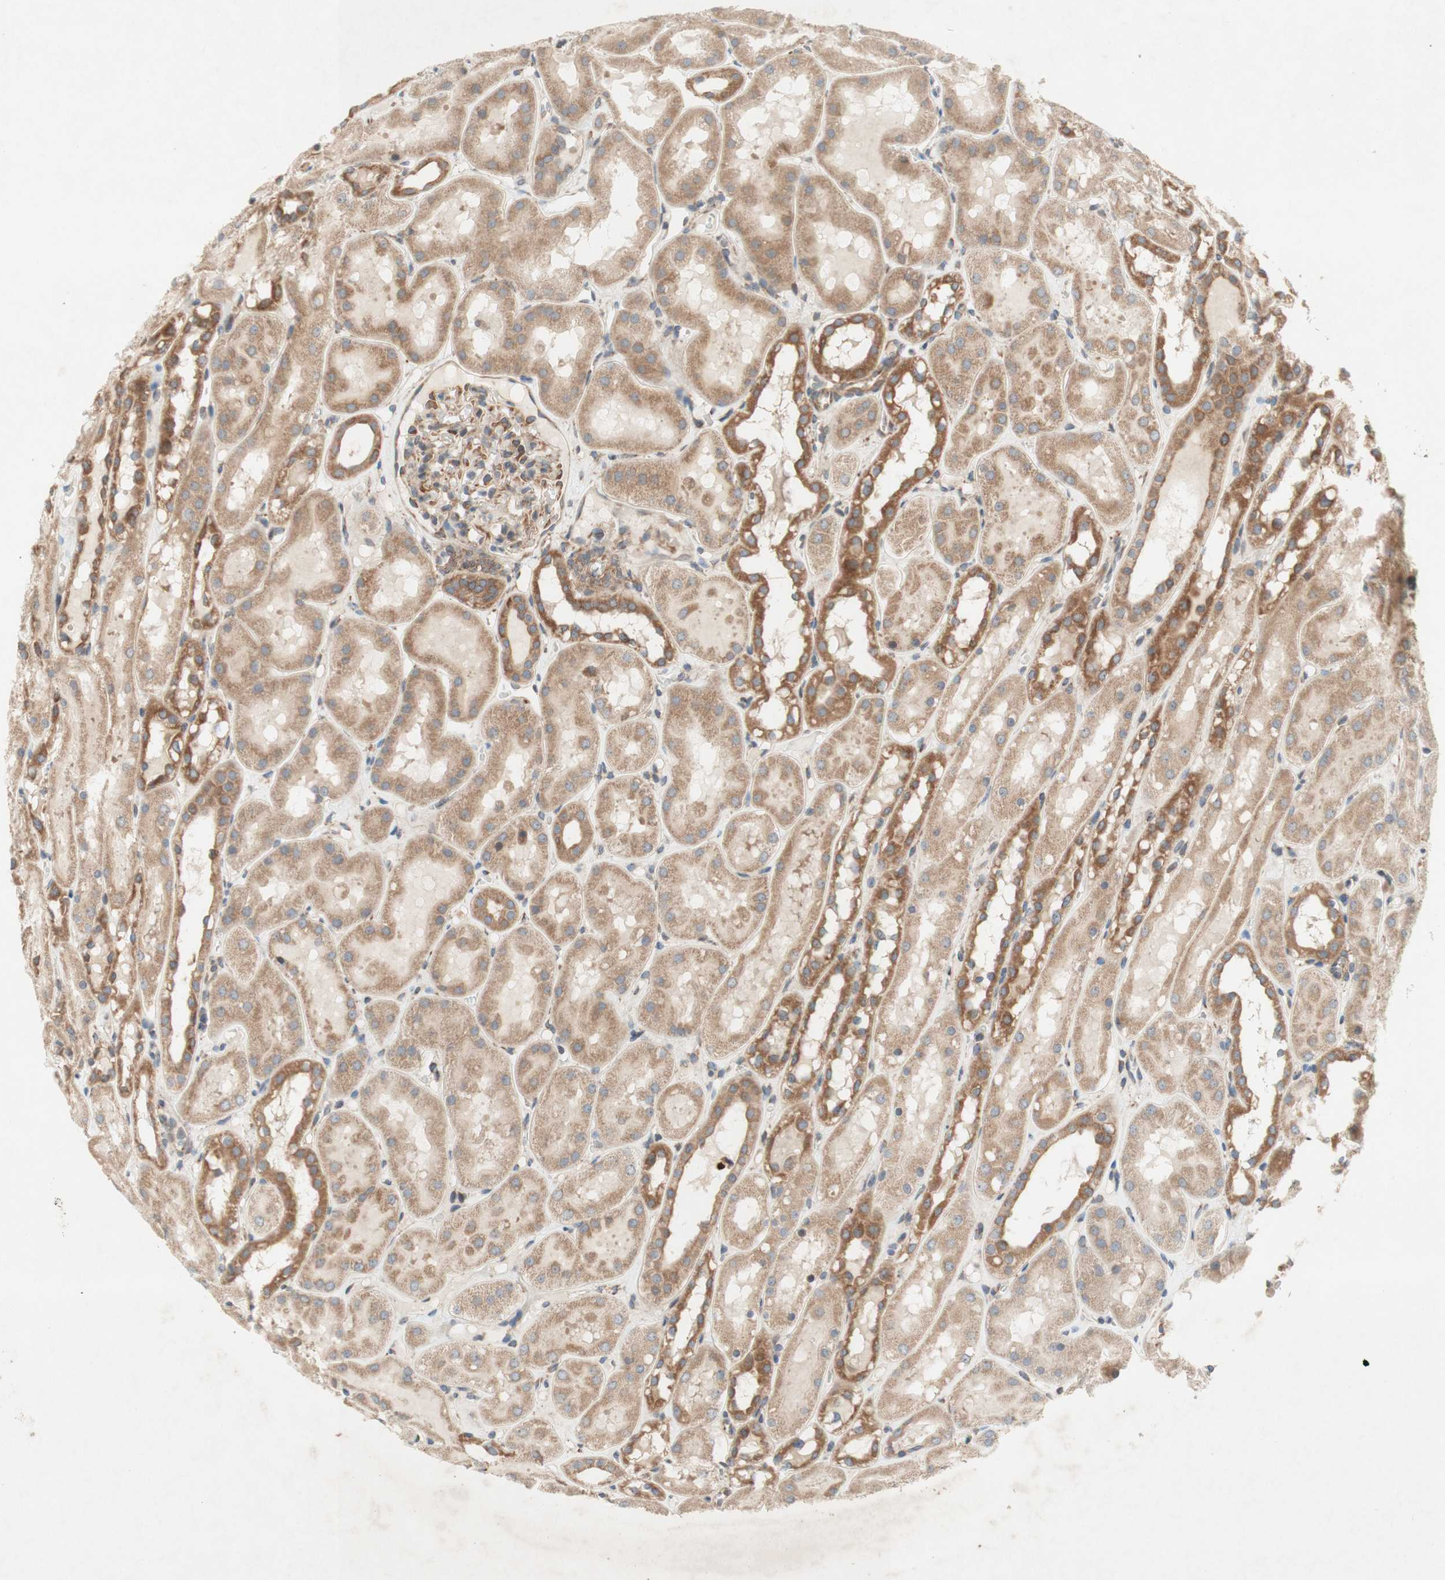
{"staining": {"intensity": "moderate", "quantity": "25%-75%", "location": "cytoplasmic/membranous"}, "tissue": "kidney", "cell_type": "Cells in glomeruli", "image_type": "normal", "snomed": [{"axis": "morphology", "description": "Normal tissue, NOS"}, {"axis": "topography", "description": "Kidney"}, {"axis": "topography", "description": "Urinary bladder"}], "caption": "This photomicrograph exhibits IHC staining of benign human kidney, with medium moderate cytoplasmic/membranous staining in about 25%-75% of cells in glomeruli.", "gene": "SOCS2", "patient": {"sex": "male", "age": 16}}